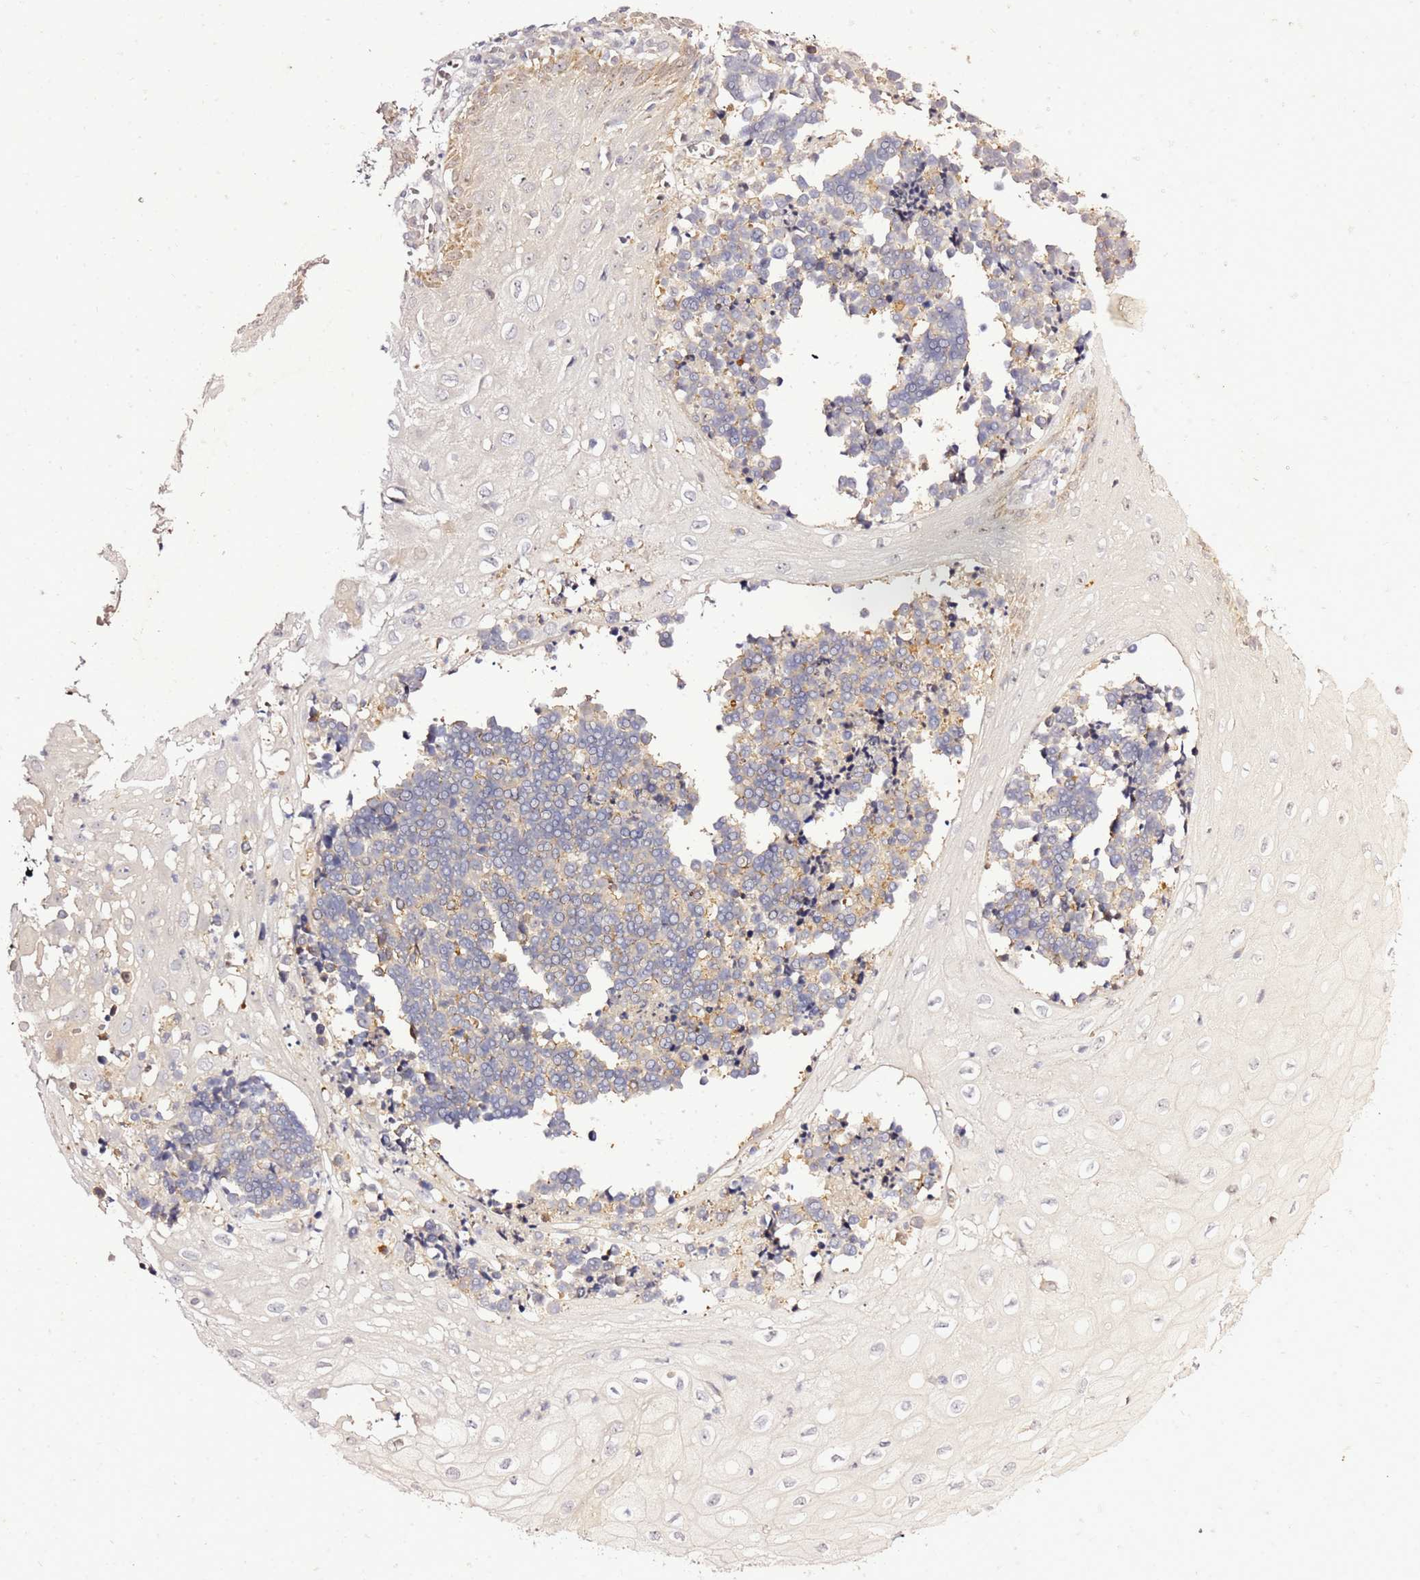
{"staining": {"intensity": "negative", "quantity": "none", "location": "none"}, "tissue": "cervical cancer", "cell_type": "Tumor cells", "image_type": "cancer", "snomed": [{"axis": "morphology", "description": "Normal tissue, NOS"}, {"axis": "morphology", "description": "Squamous cell carcinoma, NOS"}, {"axis": "topography", "description": "Cervix"}], "caption": "This is an IHC image of squamous cell carcinoma (cervical). There is no staining in tumor cells.", "gene": "NOL8", "patient": {"sex": "female", "age": 35}}